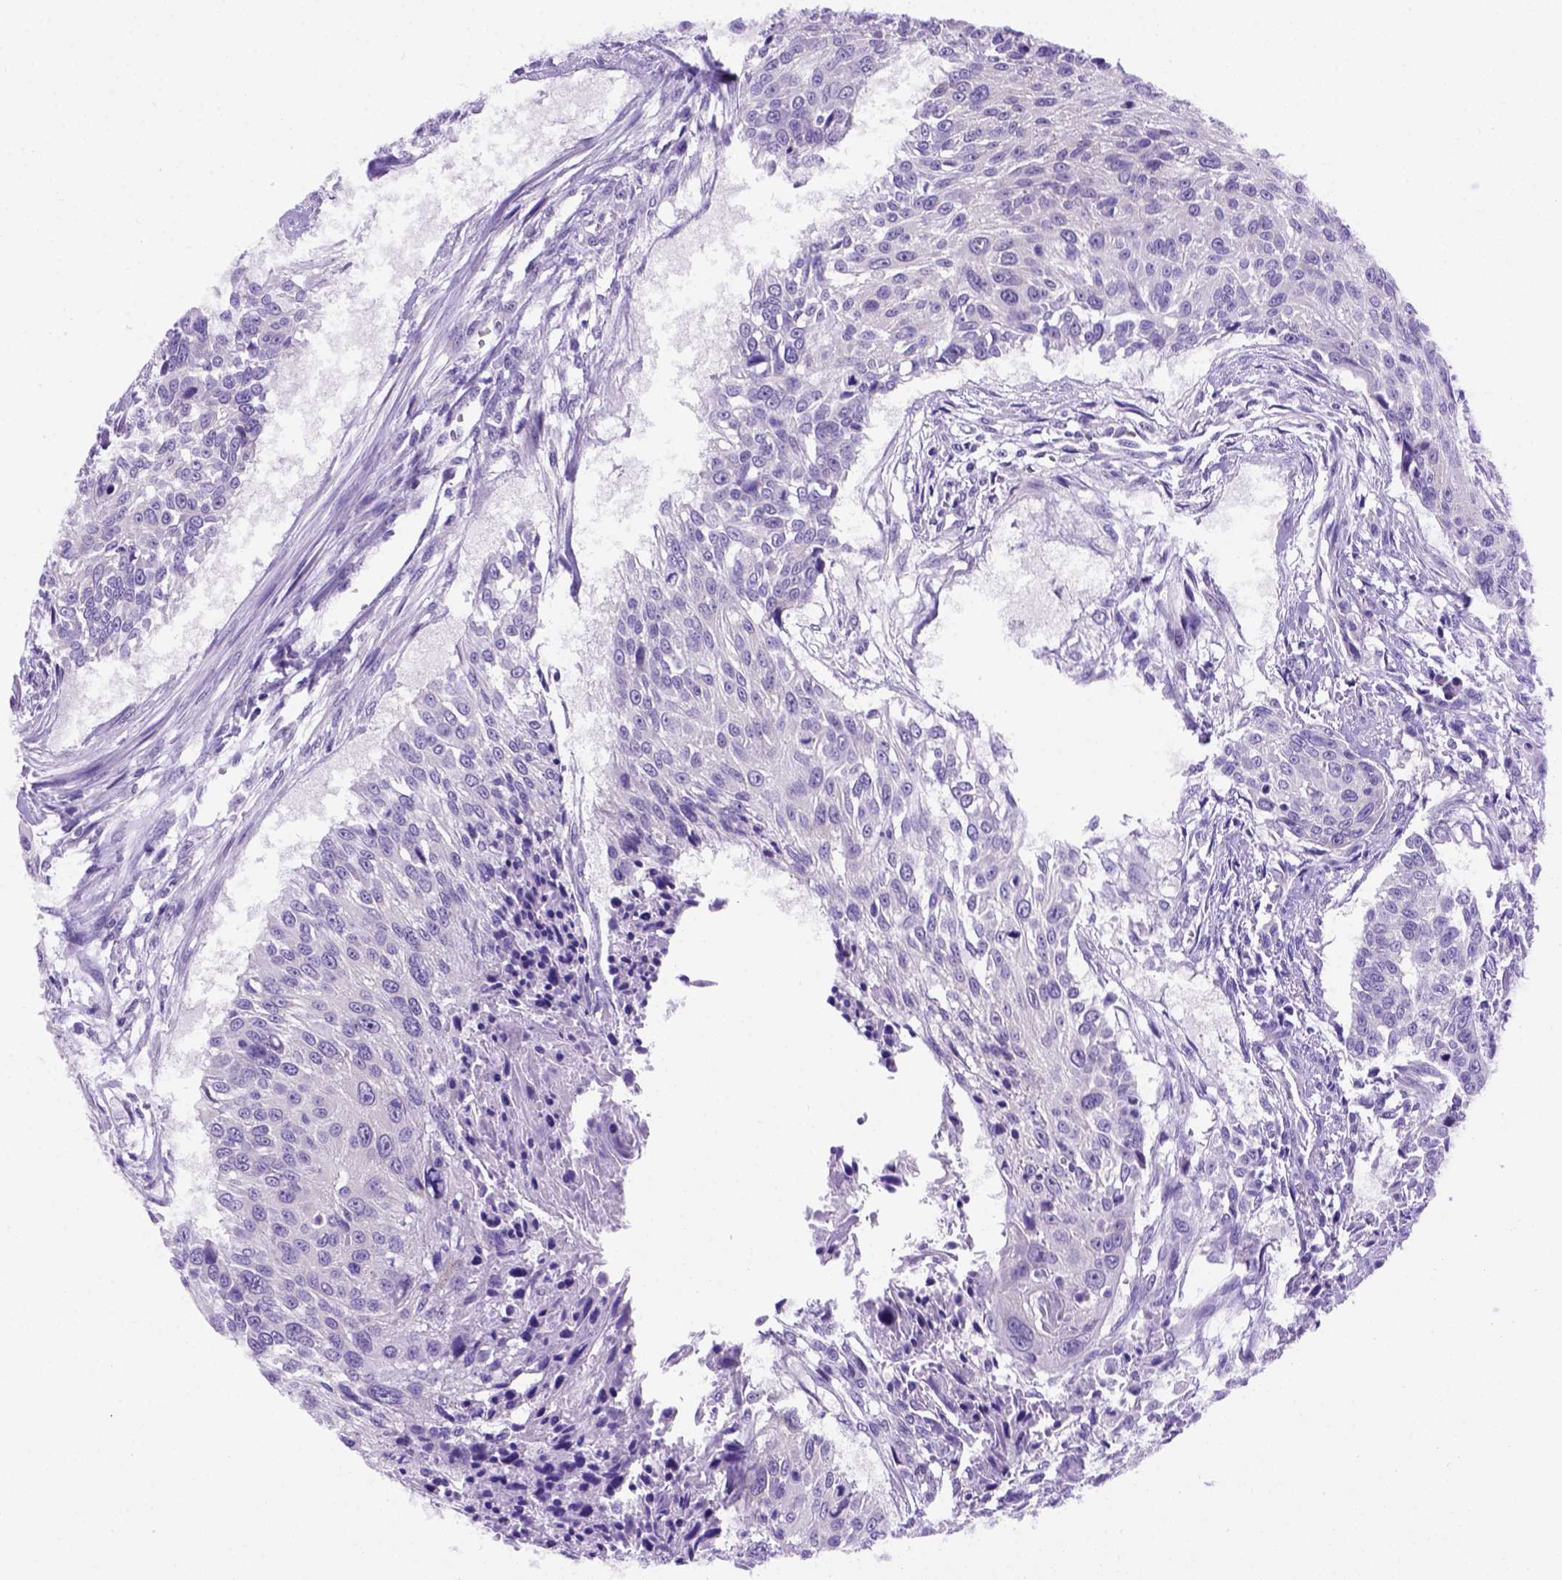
{"staining": {"intensity": "negative", "quantity": "none", "location": "none"}, "tissue": "urothelial cancer", "cell_type": "Tumor cells", "image_type": "cancer", "snomed": [{"axis": "morphology", "description": "Urothelial carcinoma, NOS"}, {"axis": "topography", "description": "Urinary bladder"}], "caption": "There is no significant staining in tumor cells of urothelial cancer.", "gene": "FOXI1", "patient": {"sex": "male", "age": 55}}